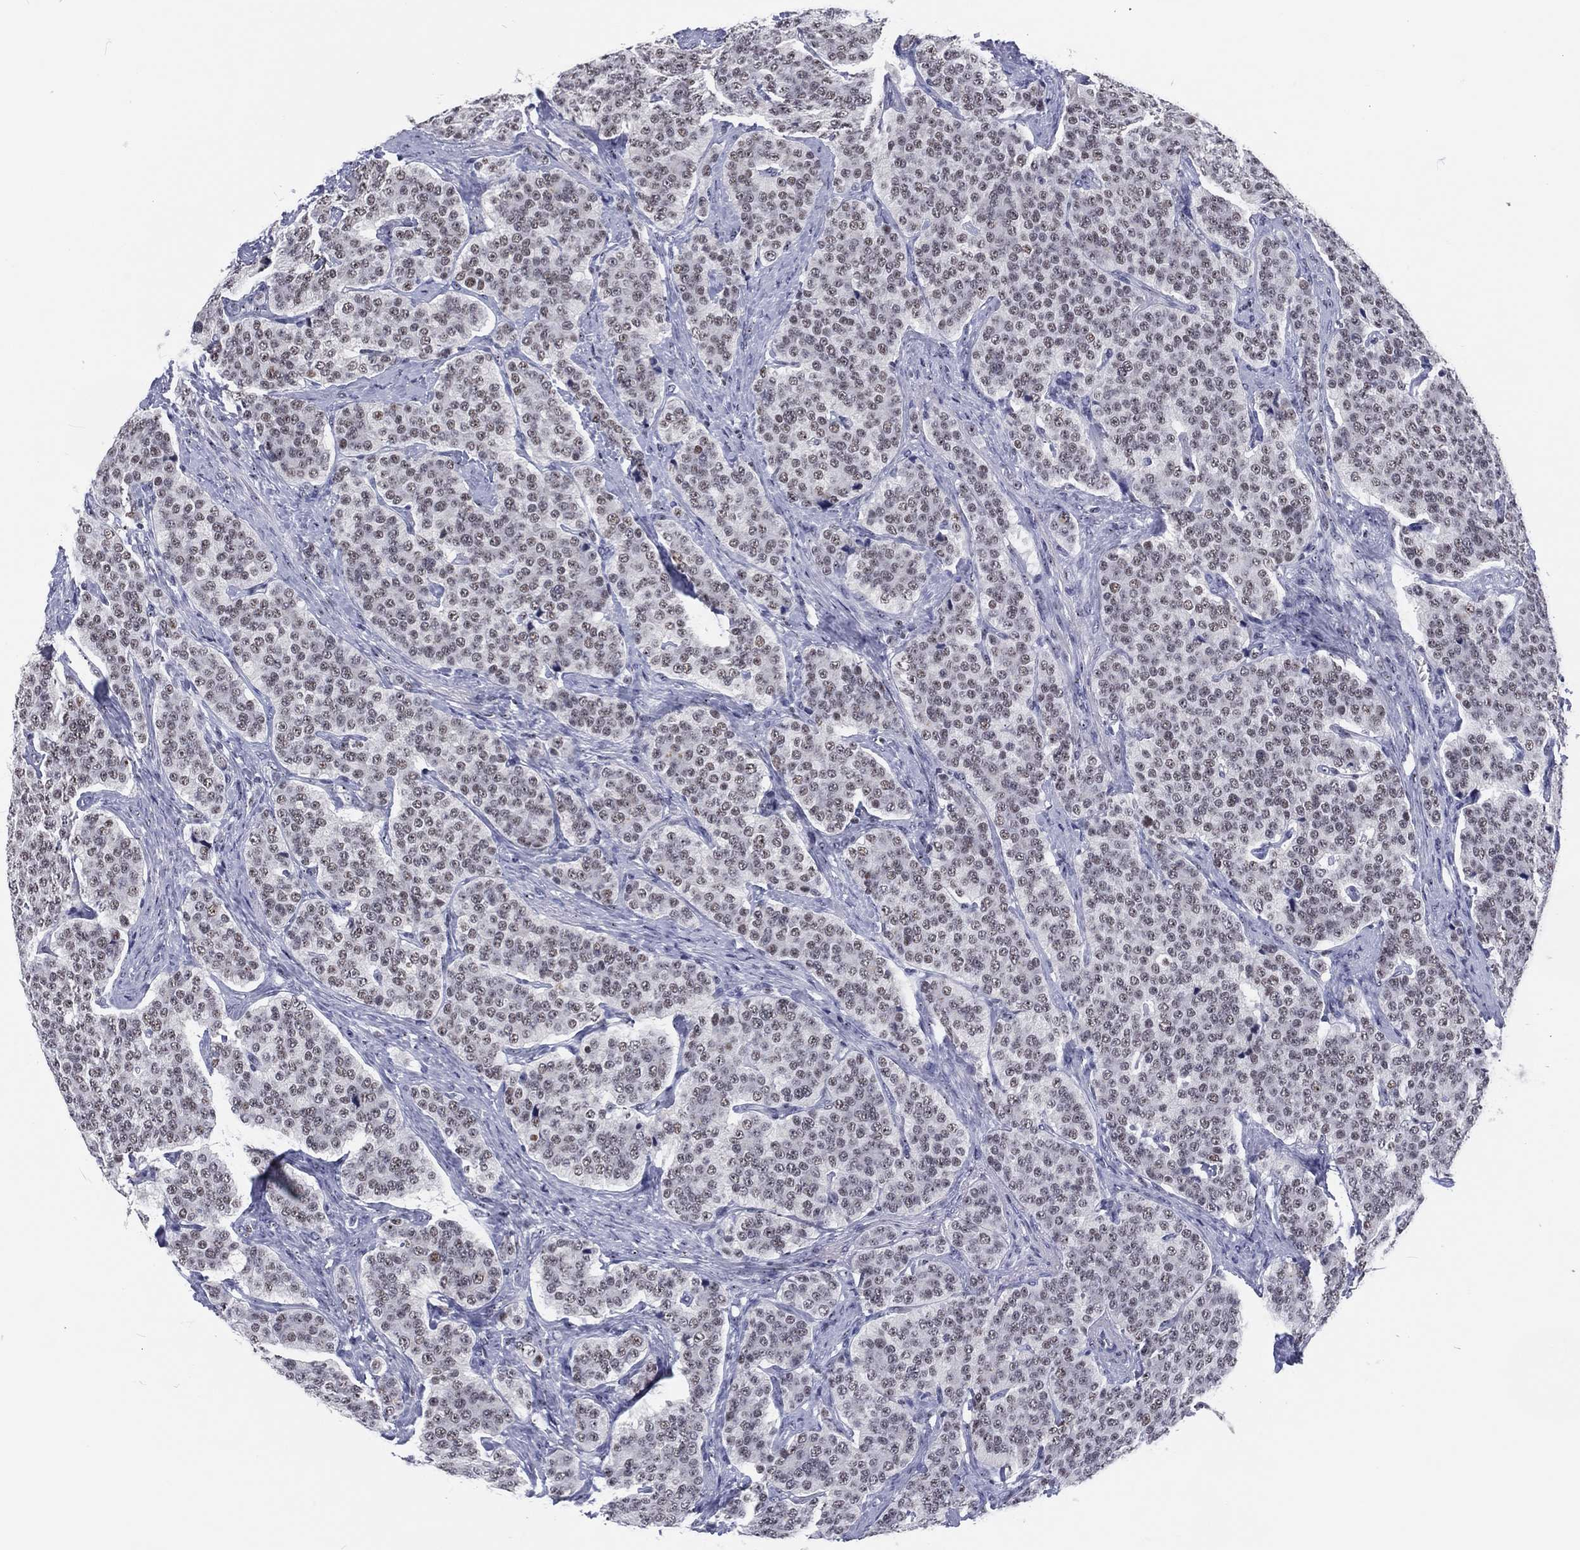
{"staining": {"intensity": "negative", "quantity": "none", "location": "none"}, "tissue": "carcinoid", "cell_type": "Tumor cells", "image_type": "cancer", "snomed": [{"axis": "morphology", "description": "Carcinoid, malignant, NOS"}, {"axis": "topography", "description": "Small intestine"}], "caption": "The micrograph displays no staining of tumor cells in carcinoid.", "gene": "MAPK8IP1", "patient": {"sex": "female", "age": 58}}